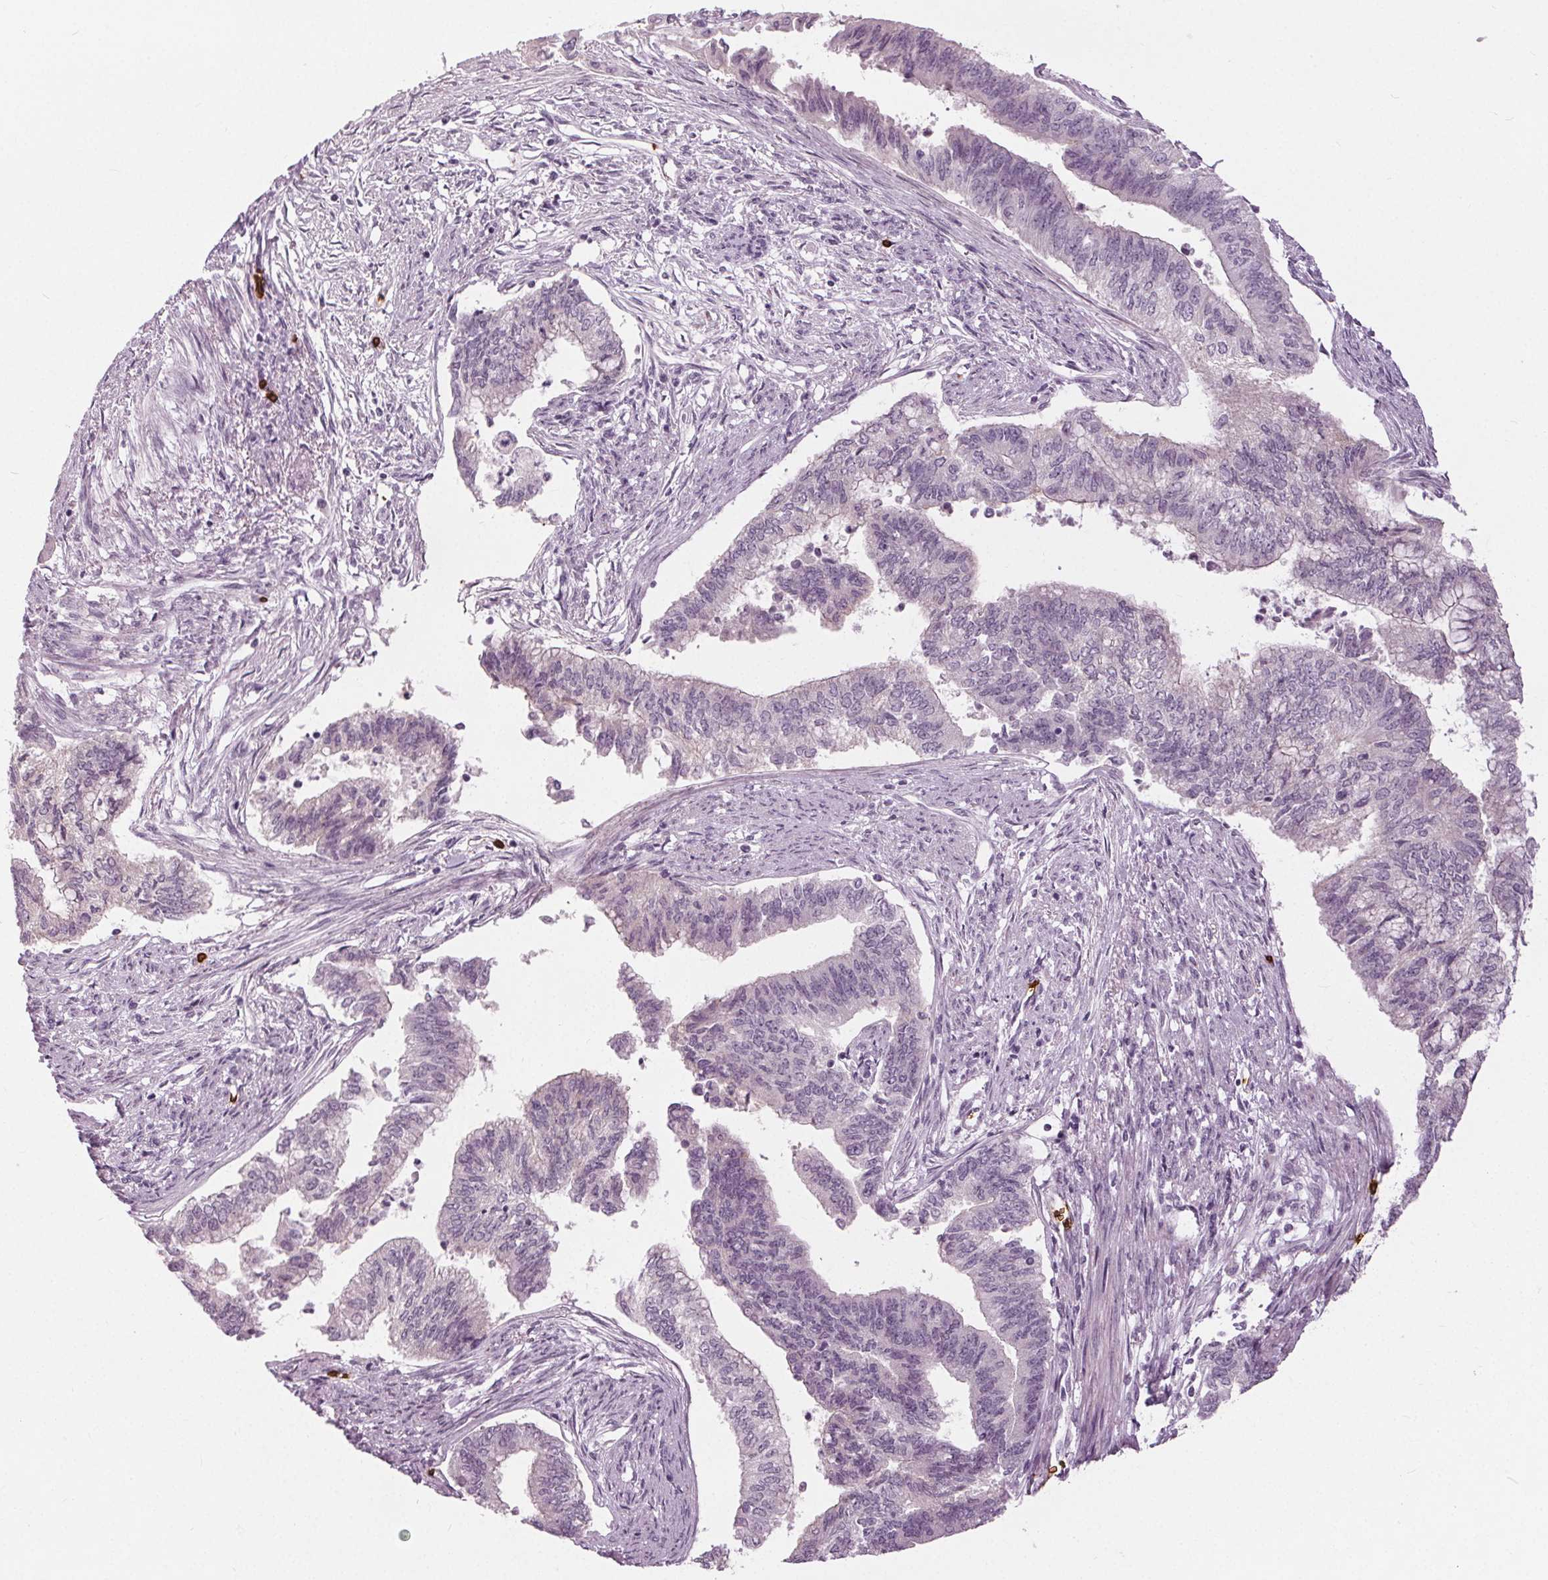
{"staining": {"intensity": "negative", "quantity": "none", "location": "none"}, "tissue": "endometrial cancer", "cell_type": "Tumor cells", "image_type": "cancer", "snomed": [{"axis": "morphology", "description": "Adenocarcinoma, NOS"}, {"axis": "topography", "description": "Endometrium"}], "caption": "This is an IHC image of human endometrial cancer (adenocarcinoma). There is no positivity in tumor cells.", "gene": "SLC4A1", "patient": {"sex": "female", "age": 65}}